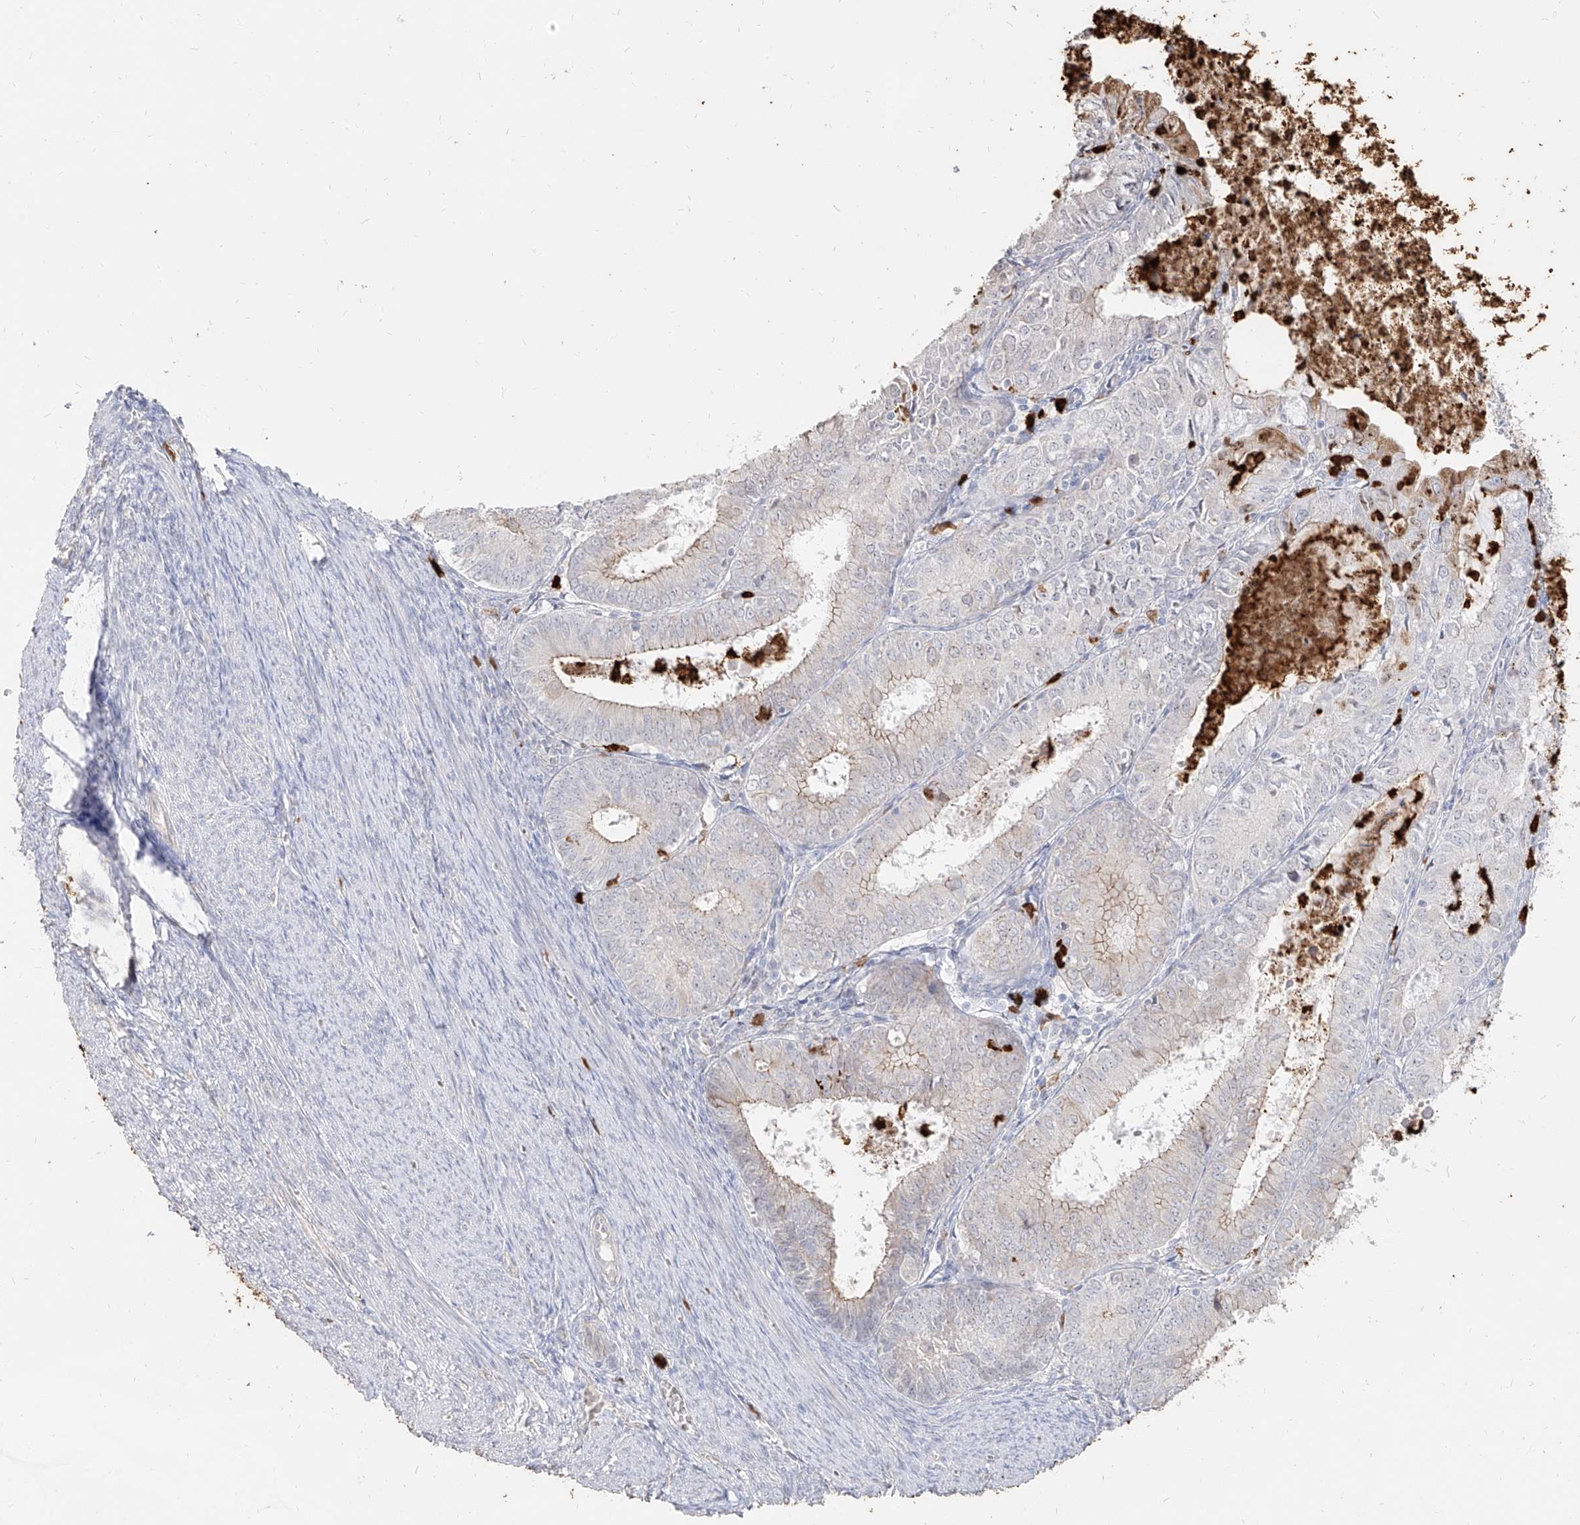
{"staining": {"intensity": "weak", "quantity": "<25%", "location": "cytoplasmic/membranous"}, "tissue": "endometrial cancer", "cell_type": "Tumor cells", "image_type": "cancer", "snomed": [{"axis": "morphology", "description": "Adenocarcinoma, NOS"}, {"axis": "topography", "description": "Endometrium"}], "caption": "Micrograph shows no protein expression in tumor cells of adenocarcinoma (endometrial) tissue.", "gene": "ZNF227", "patient": {"sex": "female", "age": 57}}